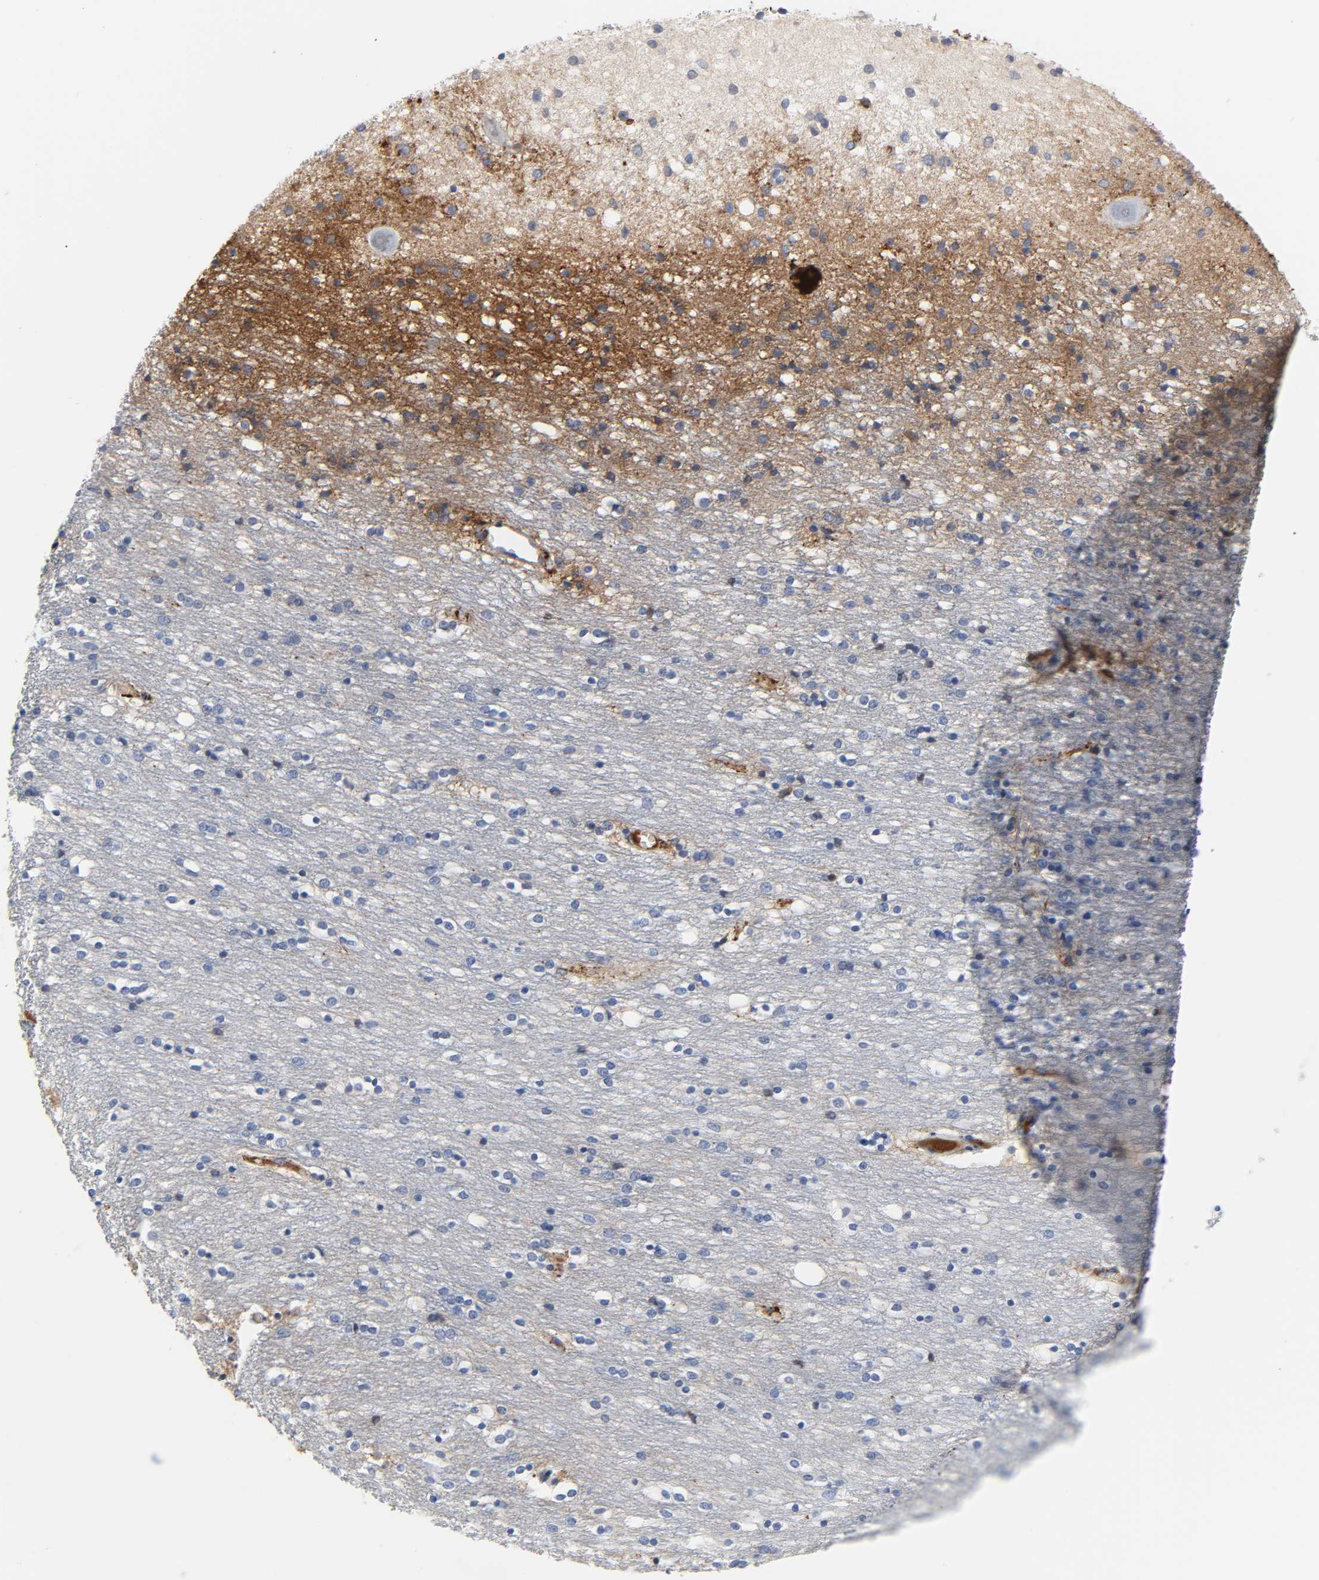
{"staining": {"intensity": "negative", "quantity": "none", "location": "none"}, "tissue": "caudate", "cell_type": "Glial cells", "image_type": "normal", "snomed": [{"axis": "morphology", "description": "Normal tissue, NOS"}, {"axis": "topography", "description": "Lateral ventricle wall"}], "caption": "Image shows no protein staining in glial cells of benign caudate. (Stains: DAB immunohistochemistry with hematoxylin counter stain, Microscopy: brightfield microscopy at high magnification).", "gene": "FBLN1", "patient": {"sex": "female", "age": 54}}